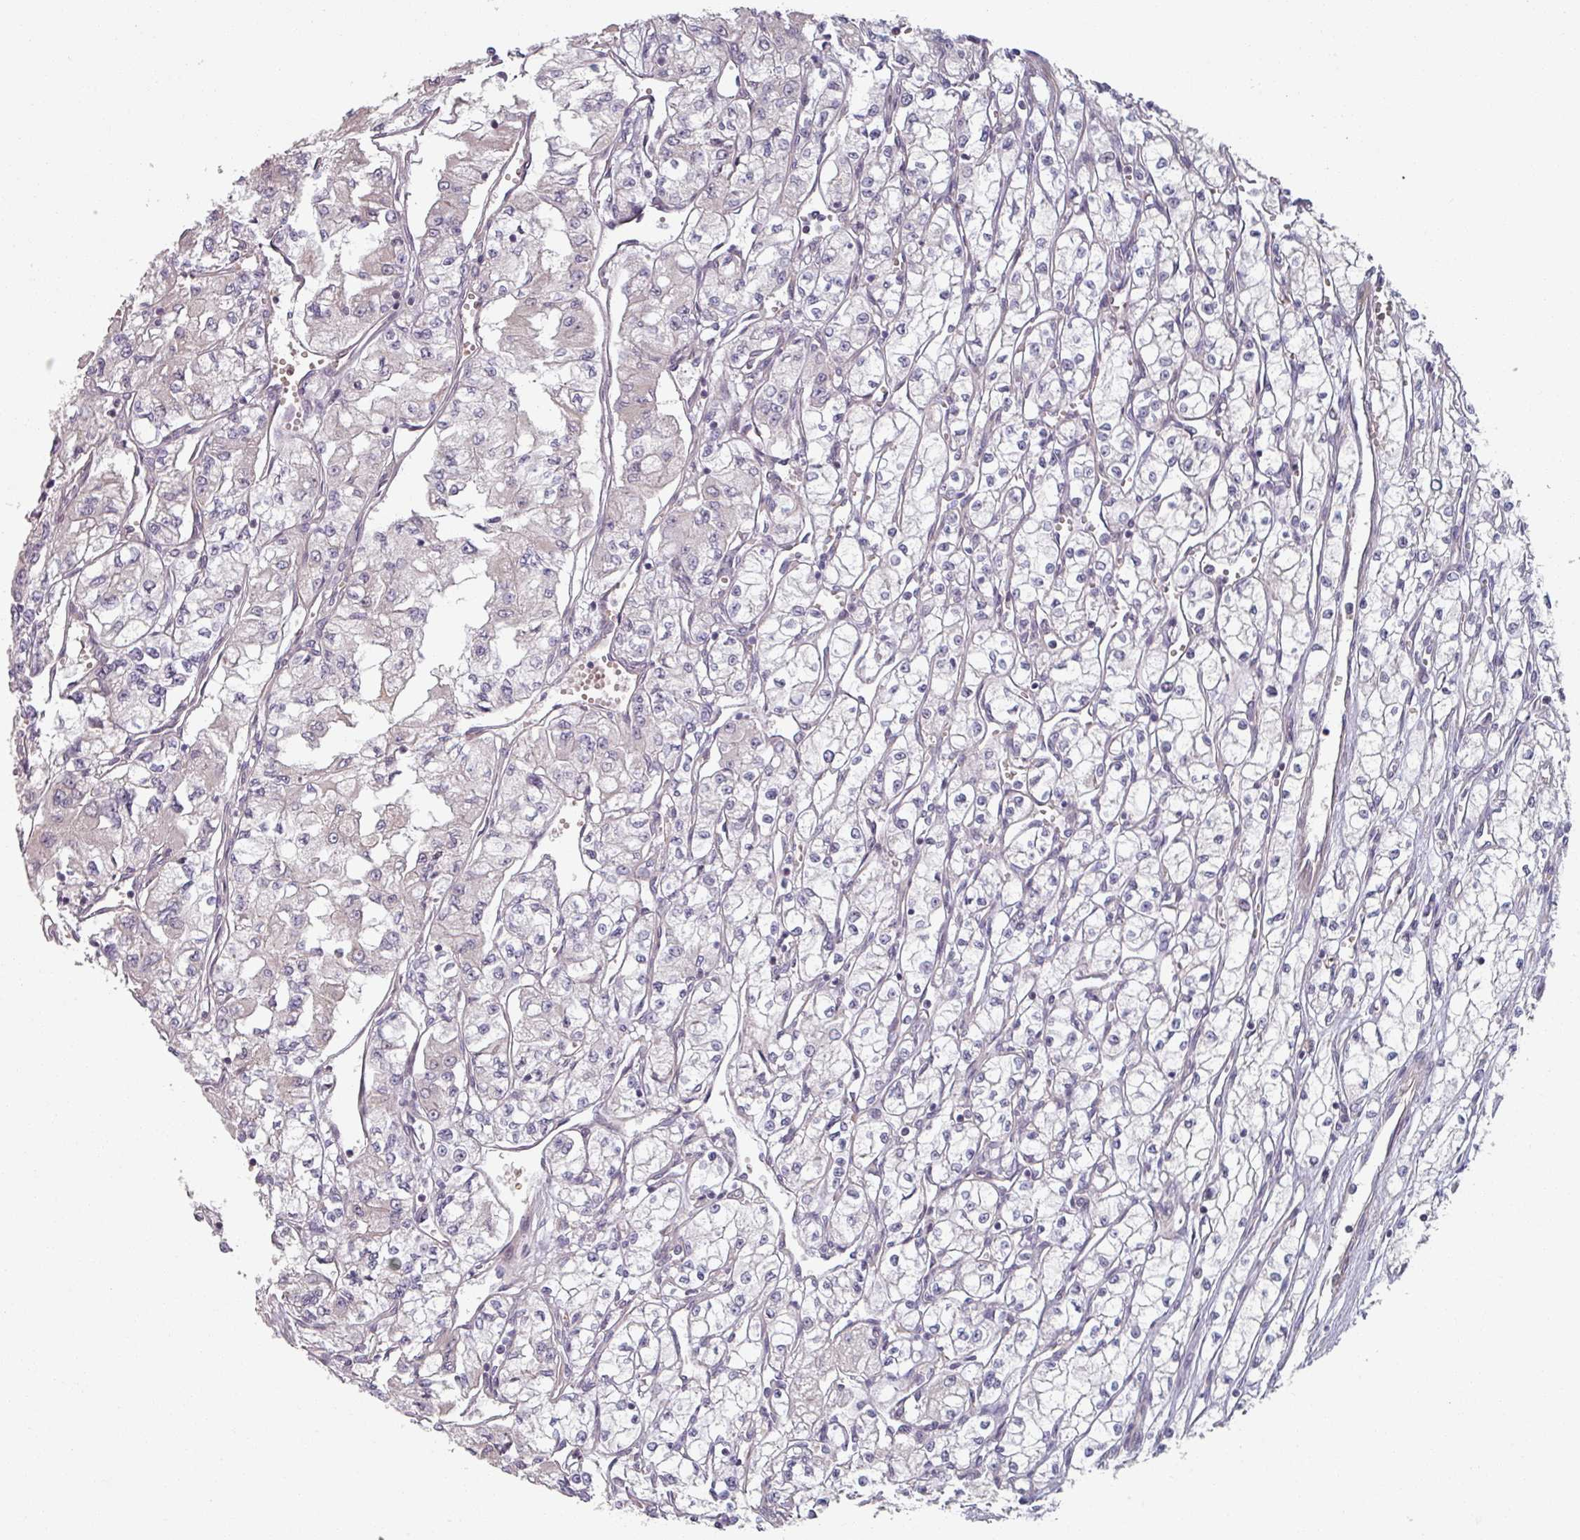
{"staining": {"intensity": "negative", "quantity": "none", "location": "none"}, "tissue": "renal cancer", "cell_type": "Tumor cells", "image_type": "cancer", "snomed": [{"axis": "morphology", "description": "Adenocarcinoma, NOS"}, {"axis": "topography", "description": "Kidney"}], "caption": "This is a histopathology image of IHC staining of renal adenocarcinoma, which shows no expression in tumor cells.", "gene": "C4BPB", "patient": {"sex": "male", "age": 59}}